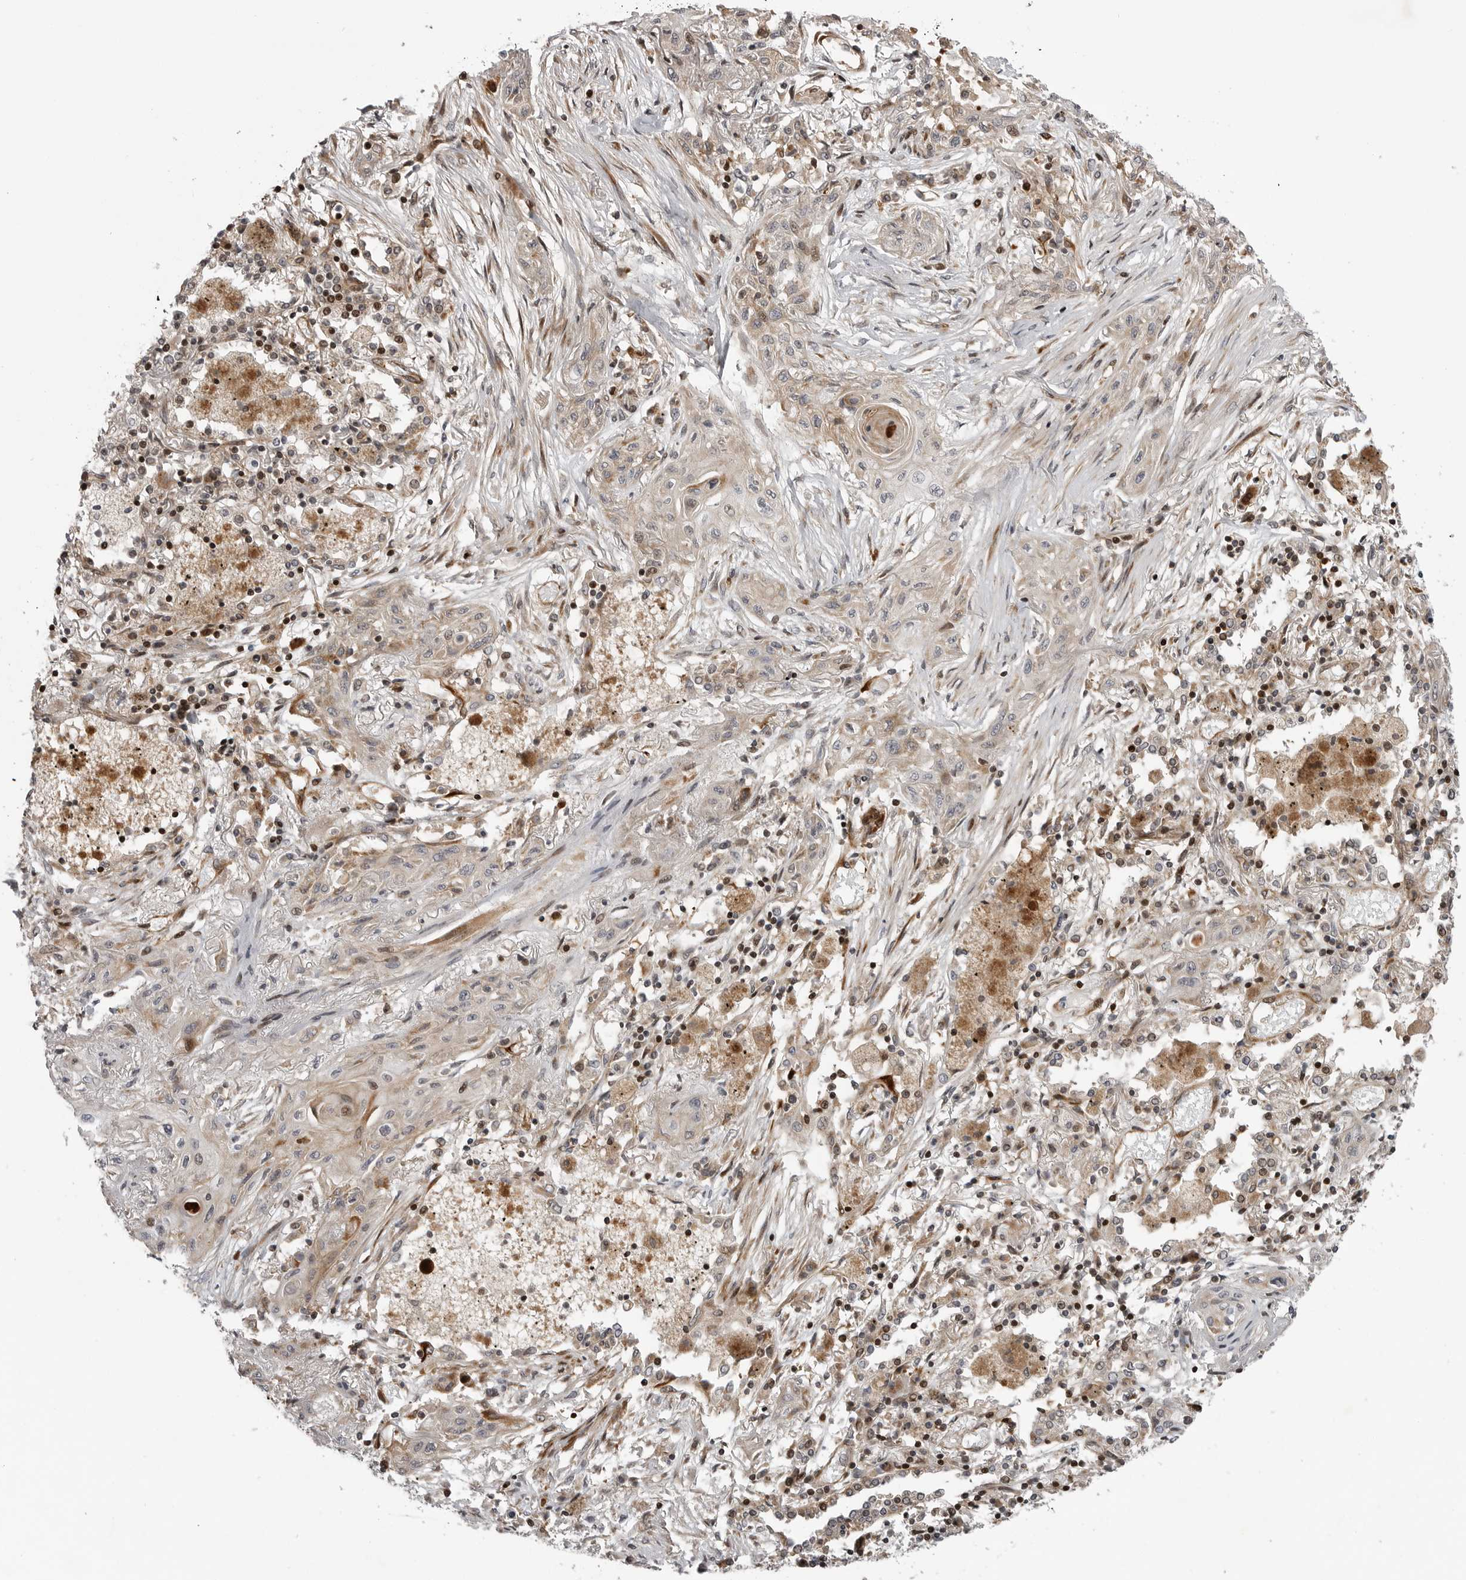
{"staining": {"intensity": "weak", "quantity": "<25%", "location": "cytoplasmic/membranous"}, "tissue": "lung cancer", "cell_type": "Tumor cells", "image_type": "cancer", "snomed": [{"axis": "morphology", "description": "Squamous cell carcinoma, NOS"}, {"axis": "topography", "description": "Lung"}], "caption": "High power microscopy micrograph of an IHC histopathology image of squamous cell carcinoma (lung), revealing no significant staining in tumor cells.", "gene": "ABL1", "patient": {"sex": "female", "age": 47}}